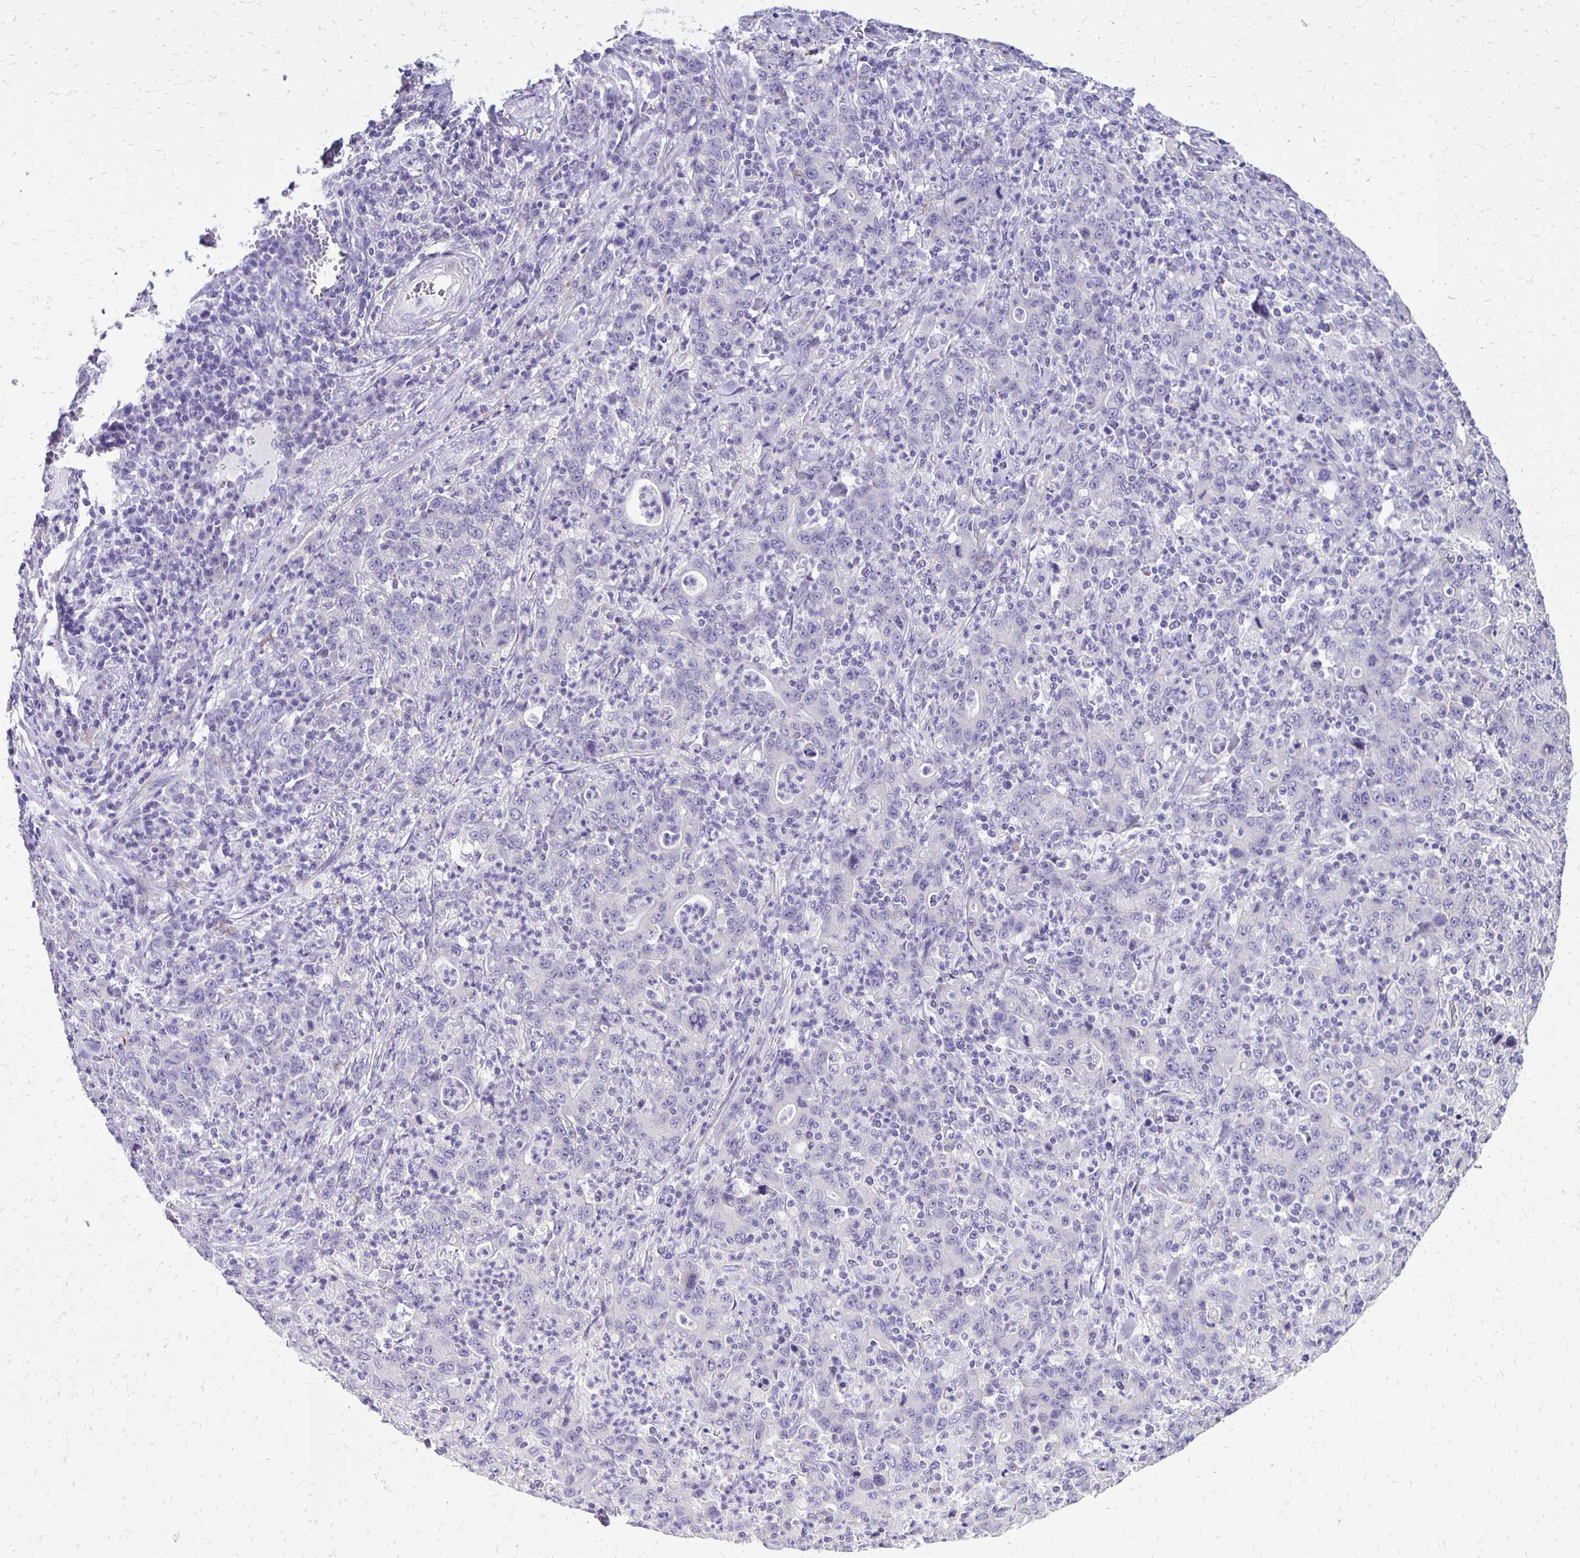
{"staining": {"intensity": "negative", "quantity": "none", "location": "none"}, "tissue": "stomach cancer", "cell_type": "Tumor cells", "image_type": "cancer", "snomed": [{"axis": "morphology", "description": "Adenocarcinoma, NOS"}, {"axis": "topography", "description": "Stomach, upper"}], "caption": "Immunohistochemistry (IHC) image of neoplastic tissue: human stomach adenocarcinoma stained with DAB (3,3'-diaminobenzidine) shows no significant protein positivity in tumor cells.", "gene": "ANKRD45", "patient": {"sex": "male", "age": 69}}